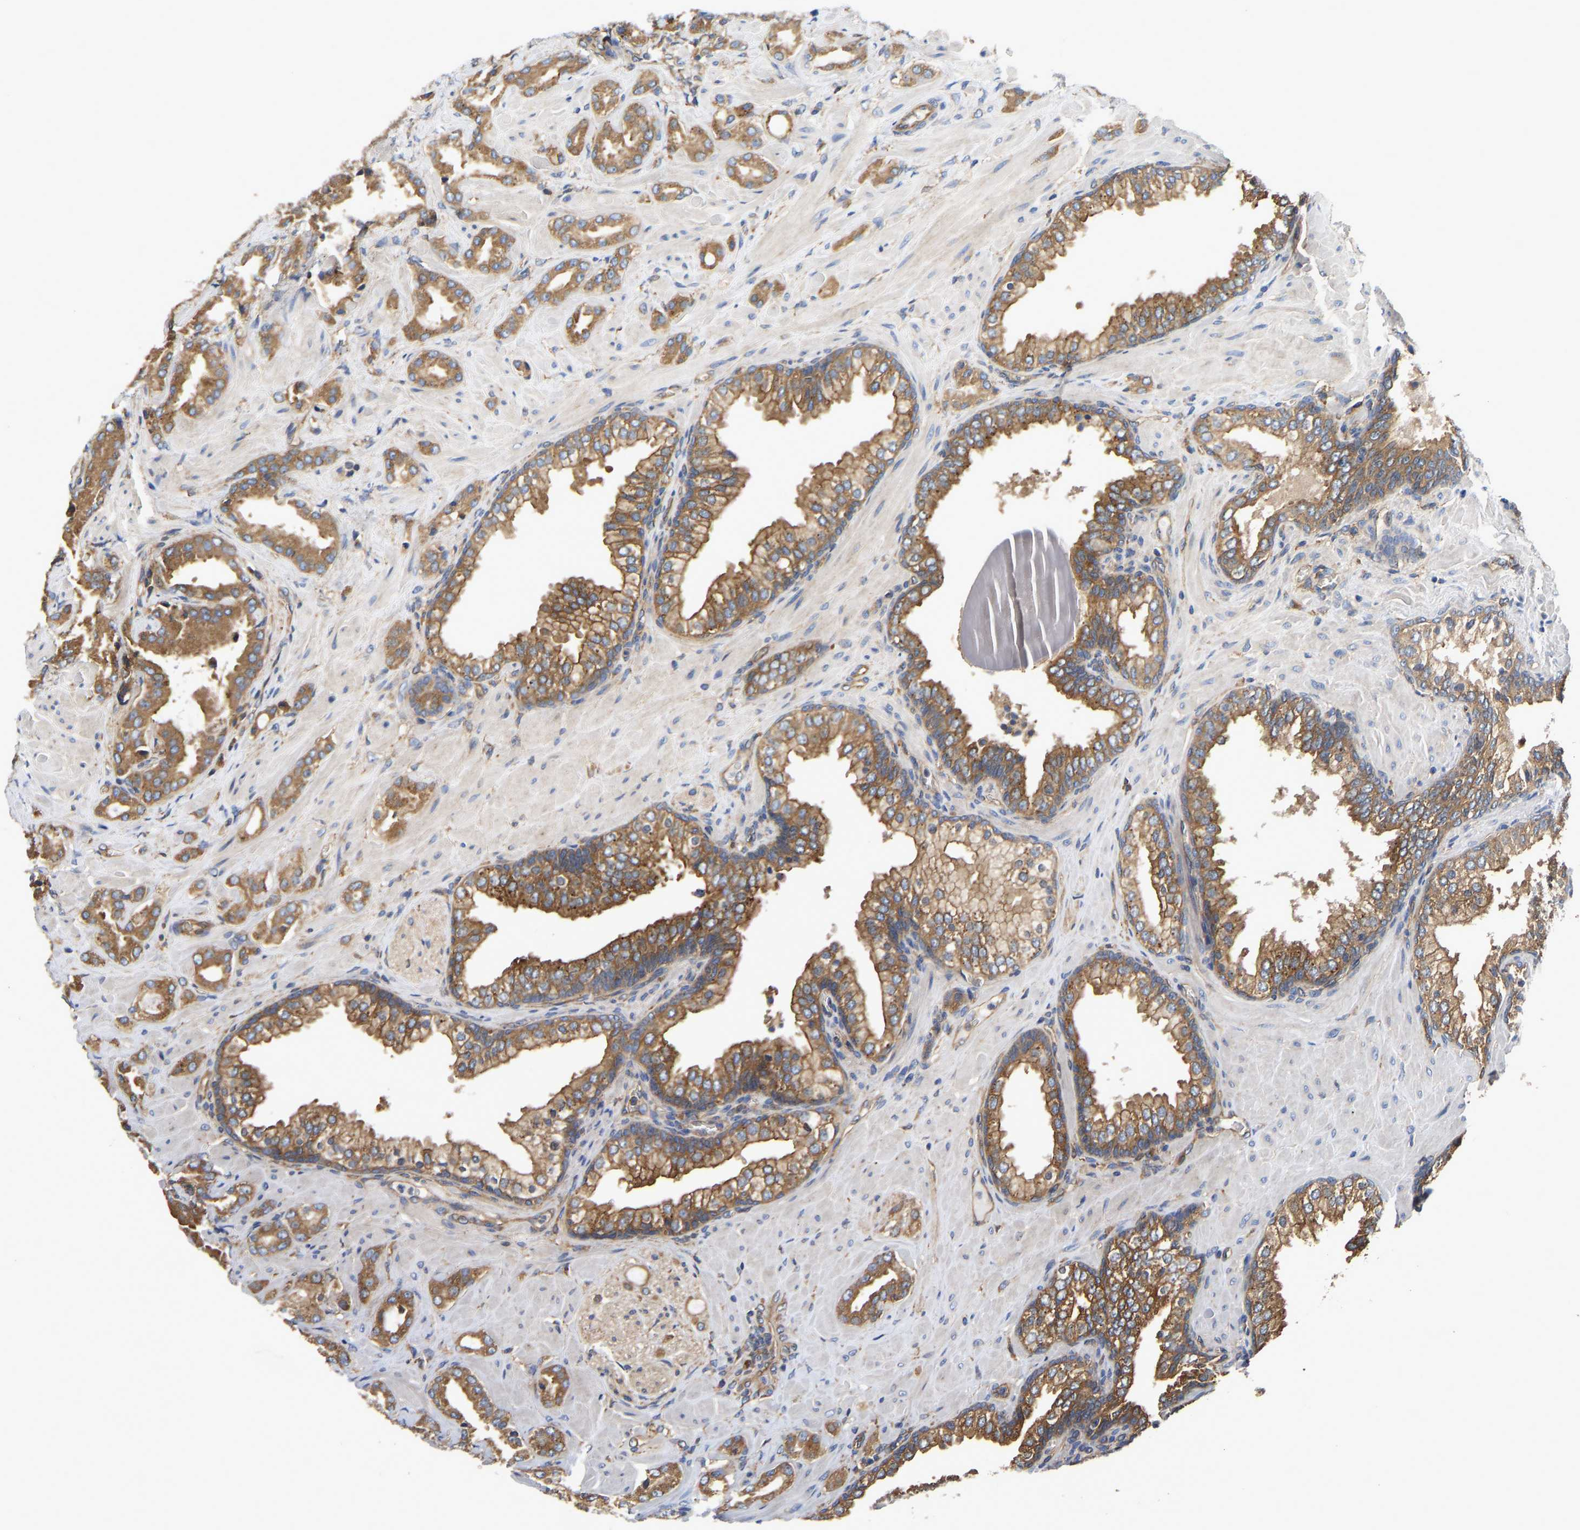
{"staining": {"intensity": "moderate", "quantity": ">75%", "location": "cytoplasmic/membranous"}, "tissue": "prostate cancer", "cell_type": "Tumor cells", "image_type": "cancer", "snomed": [{"axis": "morphology", "description": "Adenocarcinoma, High grade"}, {"axis": "topography", "description": "Prostate"}], "caption": "Immunohistochemical staining of prostate high-grade adenocarcinoma reveals medium levels of moderate cytoplasmic/membranous protein positivity in approximately >75% of tumor cells.", "gene": "FLNB", "patient": {"sex": "male", "age": 64}}